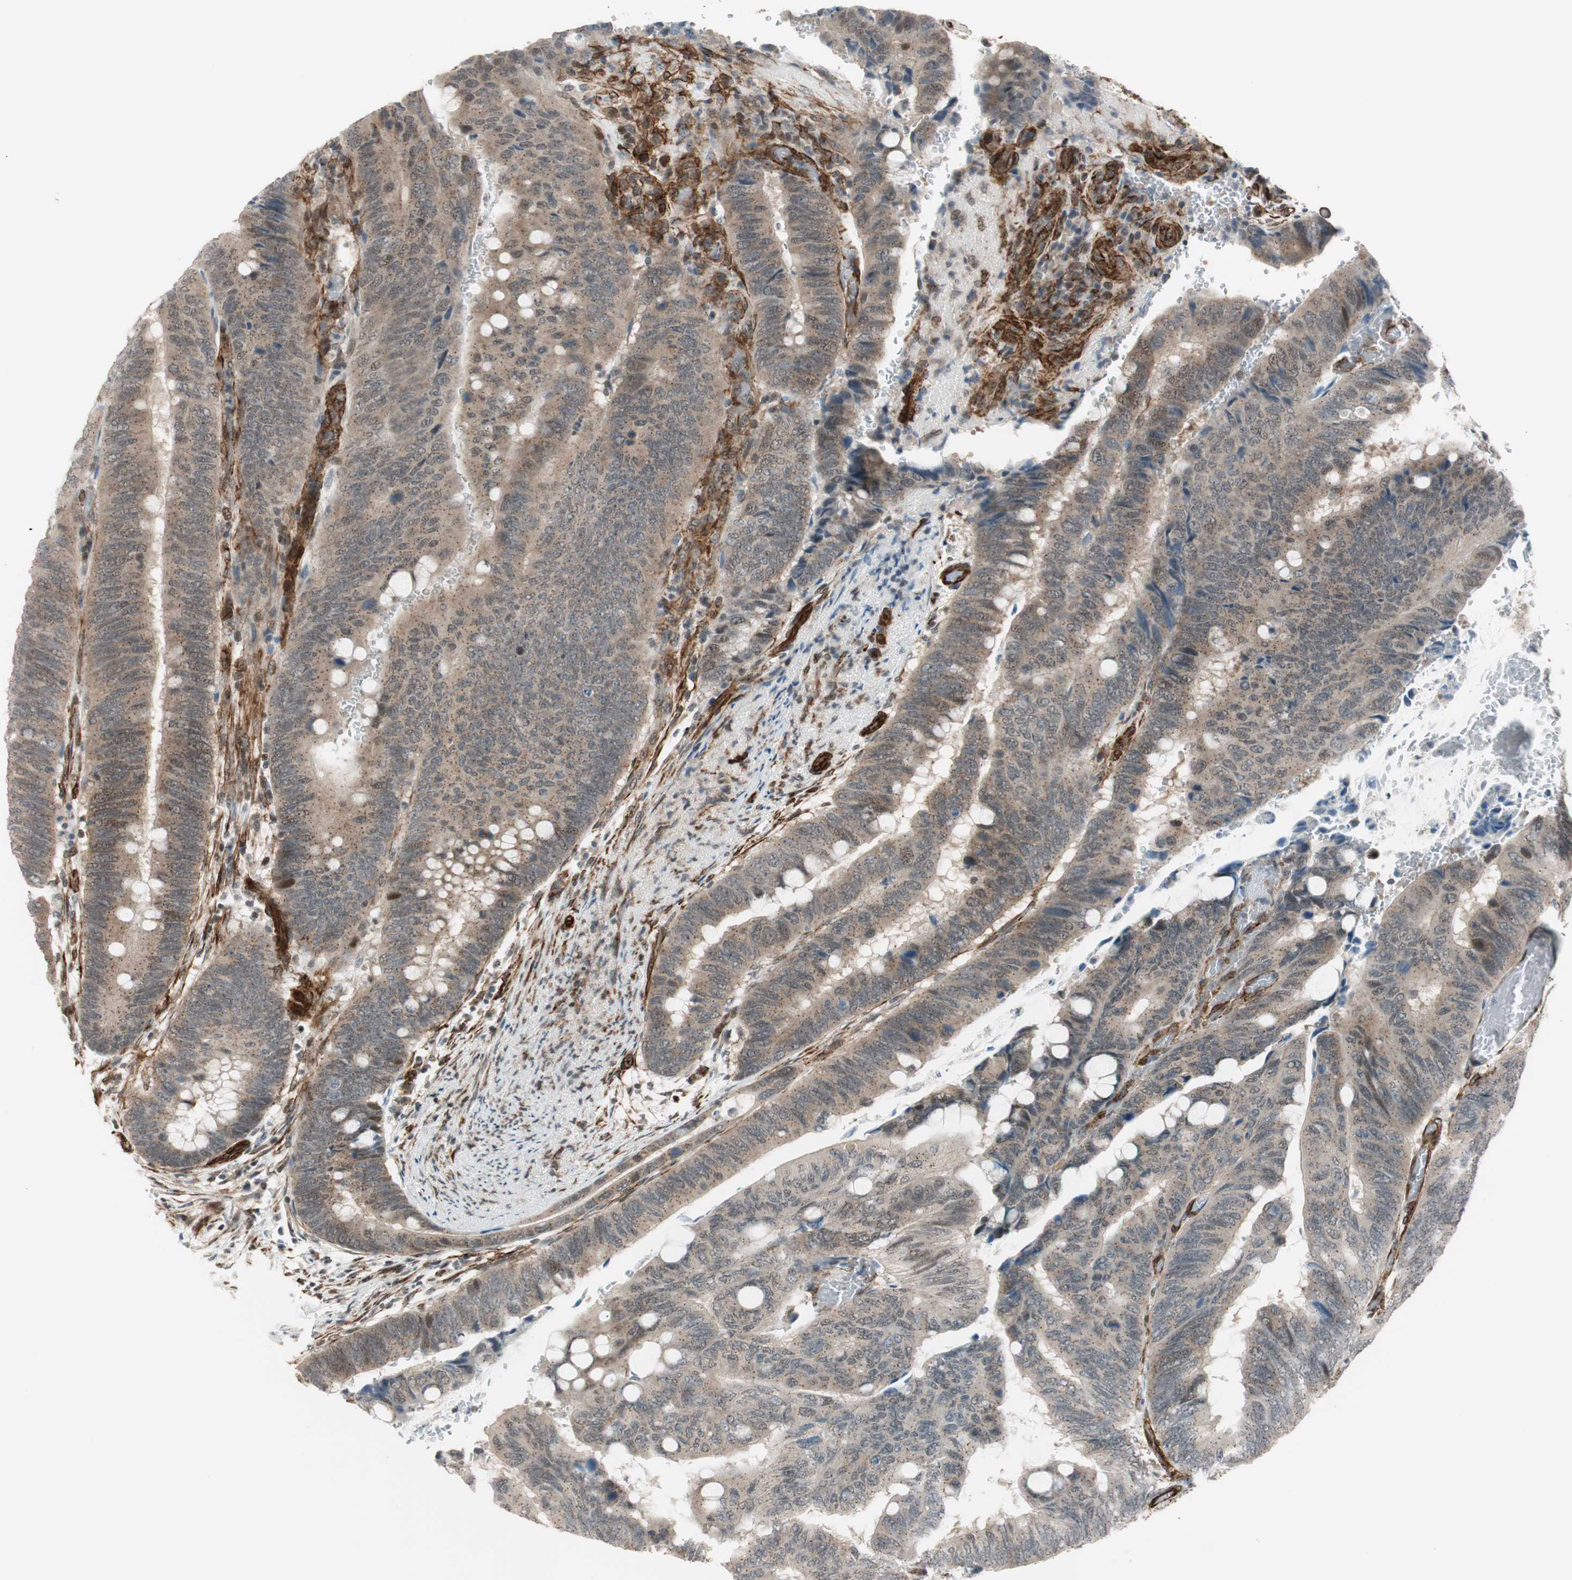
{"staining": {"intensity": "moderate", "quantity": "25%-75%", "location": "cytoplasmic/membranous"}, "tissue": "colorectal cancer", "cell_type": "Tumor cells", "image_type": "cancer", "snomed": [{"axis": "morphology", "description": "Normal tissue, NOS"}, {"axis": "morphology", "description": "Adenocarcinoma, NOS"}, {"axis": "topography", "description": "Rectum"}, {"axis": "topography", "description": "Peripheral nerve tissue"}], "caption": "The image displays a brown stain indicating the presence of a protein in the cytoplasmic/membranous of tumor cells in adenocarcinoma (colorectal).", "gene": "CDK19", "patient": {"sex": "male", "age": 92}}